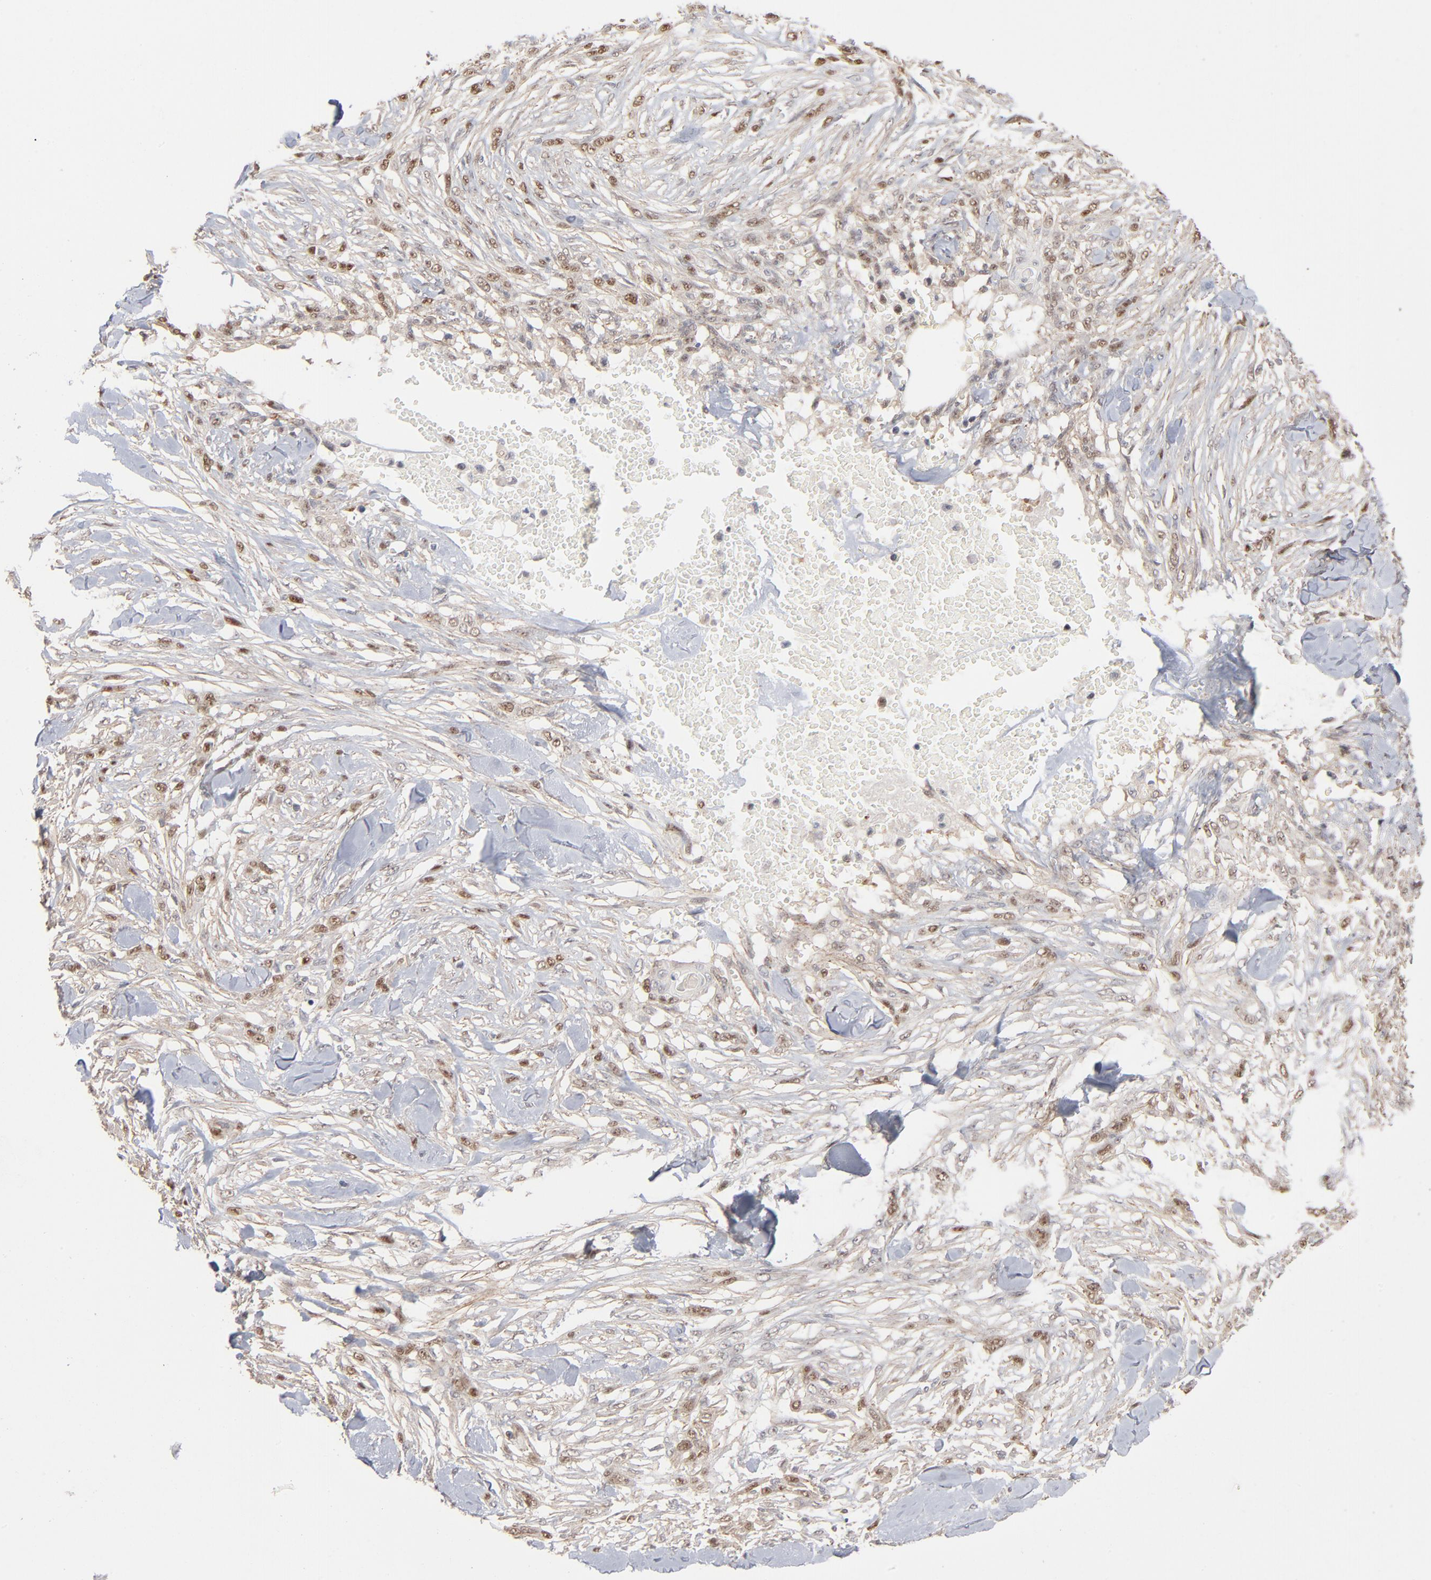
{"staining": {"intensity": "weak", "quantity": "<25%", "location": "nuclear"}, "tissue": "skin cancer", "cell_type": "Tumor cells", "image_type": "cancer", "snomed": [{"axis": "morphology", "description": "Normal tissue, NOS"}, {"axis": "morphology", "description": "Squamous cell carcinoma, NOS"}, {"axis": "topography", "description": "Skin"}], "caption": "Tumor cells show no significant positivity in skin cancer.", "gene": "NFIB", "patient": {"sex": "female", "age": 59}}